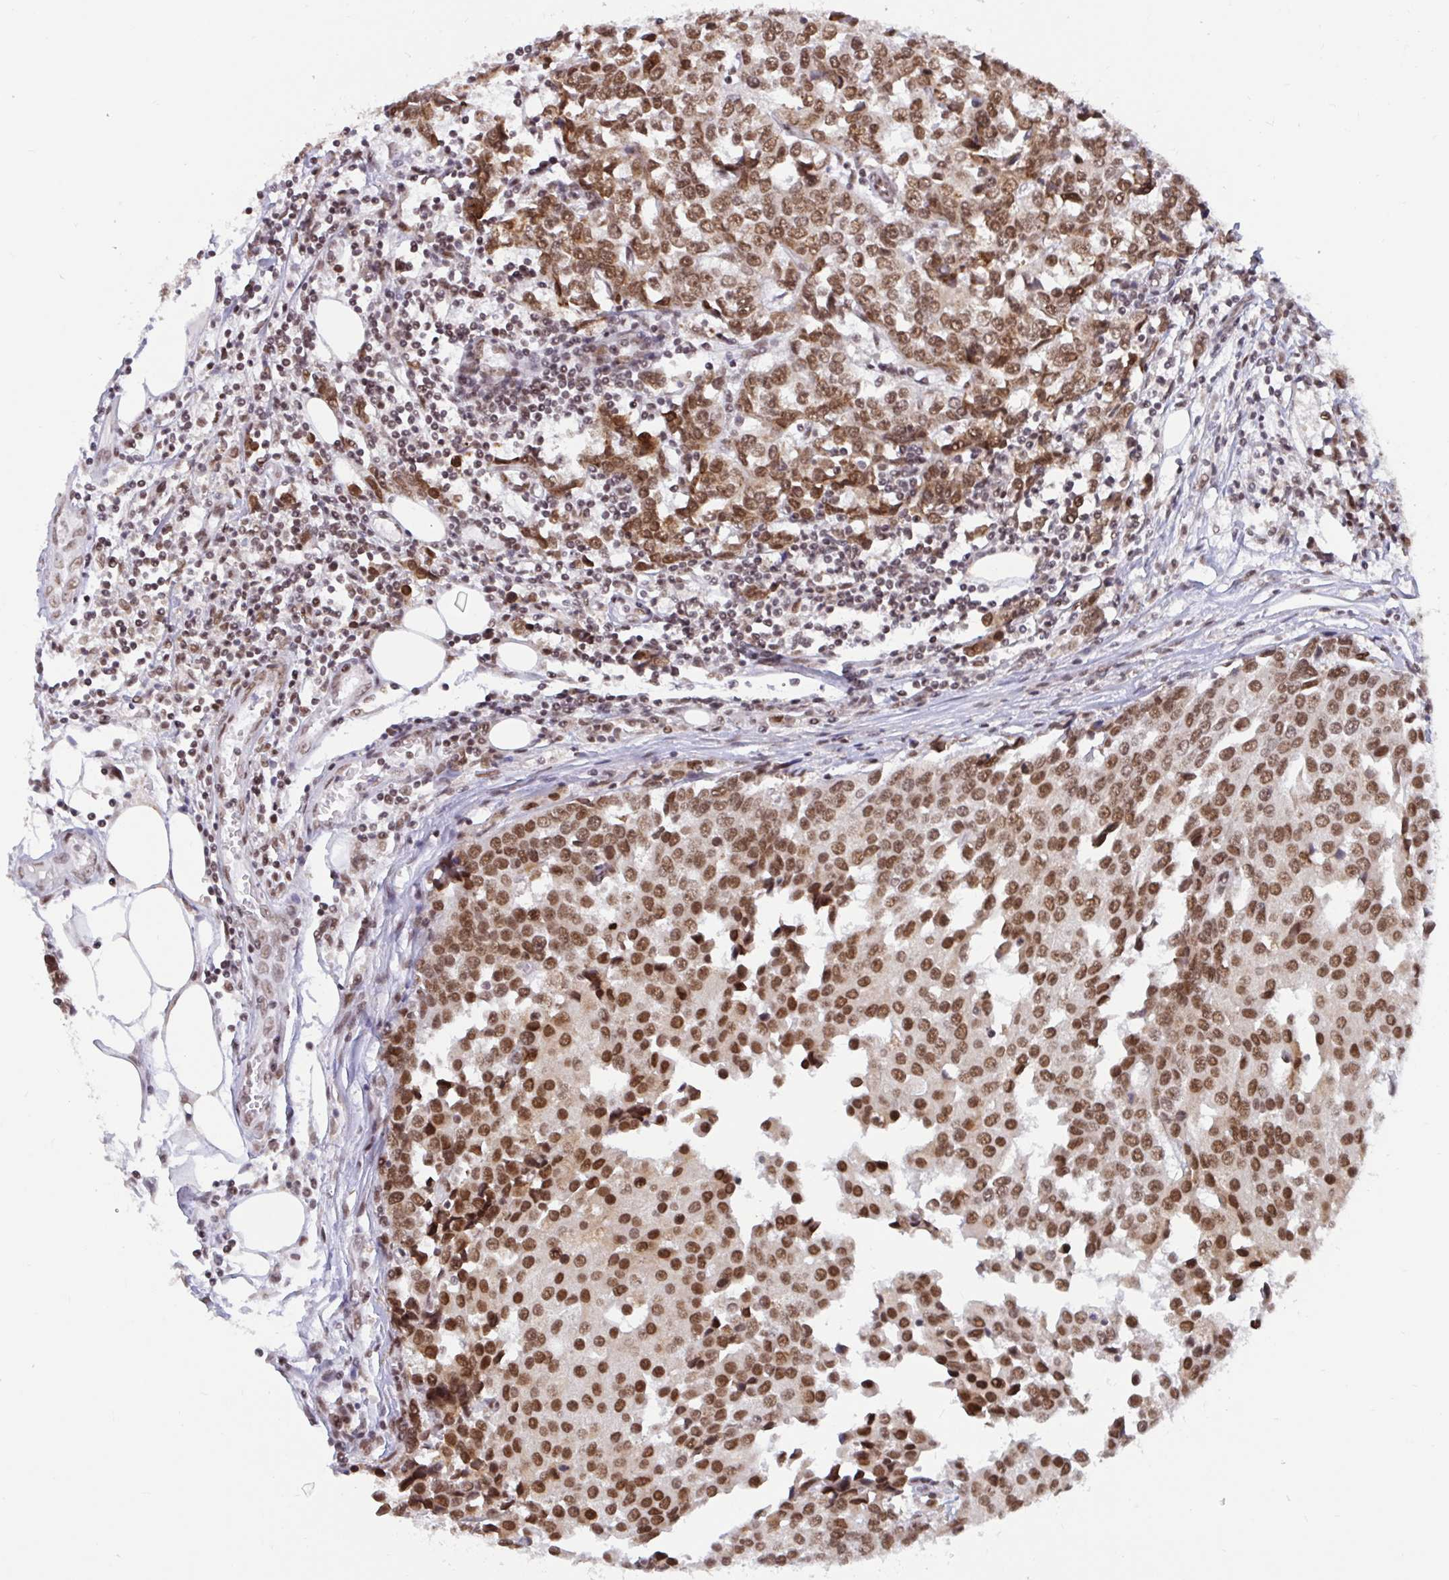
{"staining": {"intensity": "moderate", "quantity": ">75%", "location": "nuclear"}, "tissue": "breast cancer", "cell_type": "Tumor cells", "image_type": "cancer", "snomed": [{"axis": "morphology", "description": "Duct carcinoma"}, {"axis": "topography", "description": "Breast"}], "caption": "Breast cancer (invasive ductal carcinoma) tissue exhibits moderate nuclear positivity in about >75% of tumor cells, visualized by immunohistochemistry. The protein of interest is shown in brown color, while the nuclei are stained blue.", "gene": "PHF10", "patient": {"sex": "female", "age": 80}}